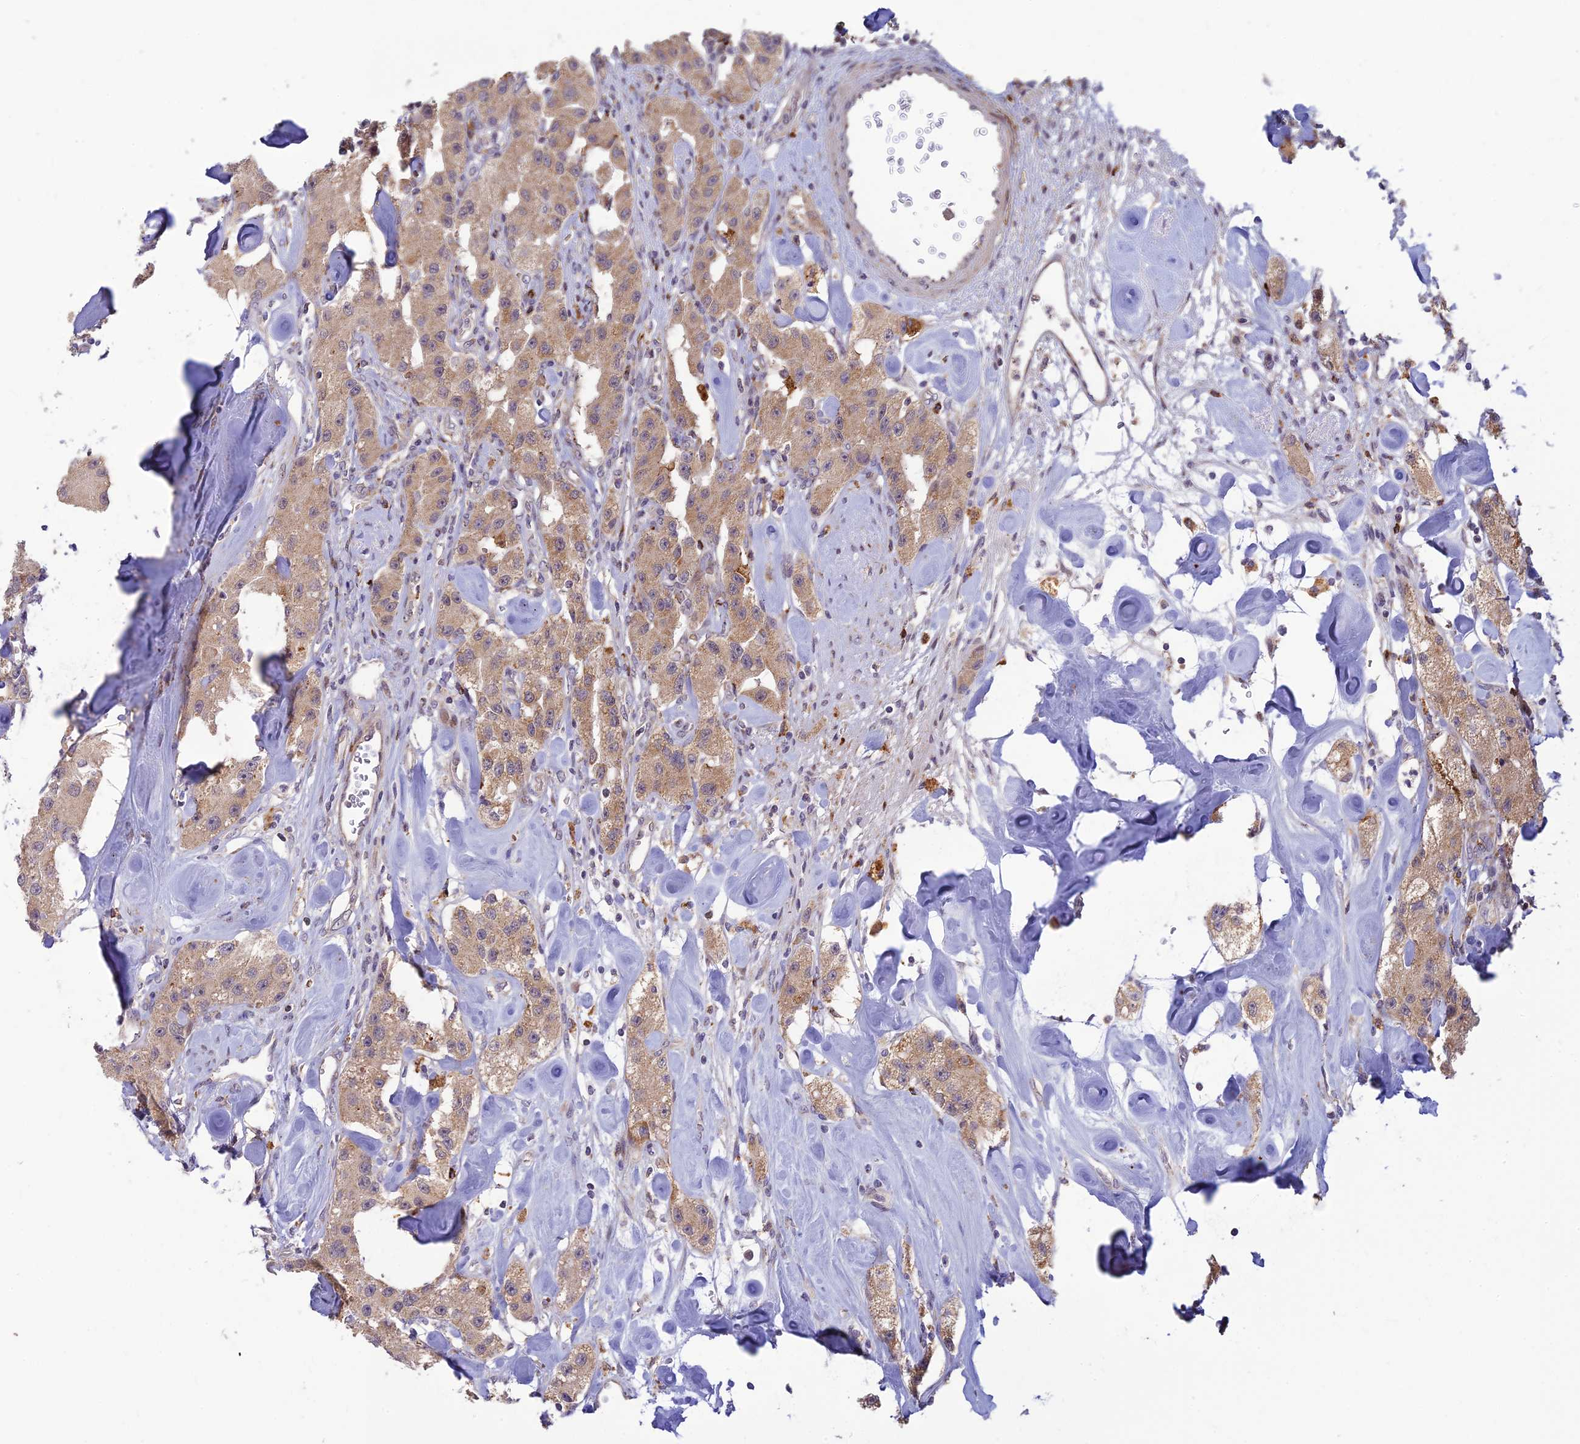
{"staining": {"intensity": "weak", "quantity": ">75%", "location": "cytoplasmic/membranous"}, "tissue": "carcinoid", "cell_type": "Tumor cells", "image_type": "cancer", "snomed": [{"axis": "morphology", "description": "Carcinoid, malignant, NOS"}, {"axis": "topography", "description": "Pancreas"}], "caption": "Protein expression analysis of human malignant carcinoid reveals weak cytoplasmic/membranous staining in about >75% of tumor cells.", "gene": "ASPDH", "patient": {"sex": "male", "age": 41}}